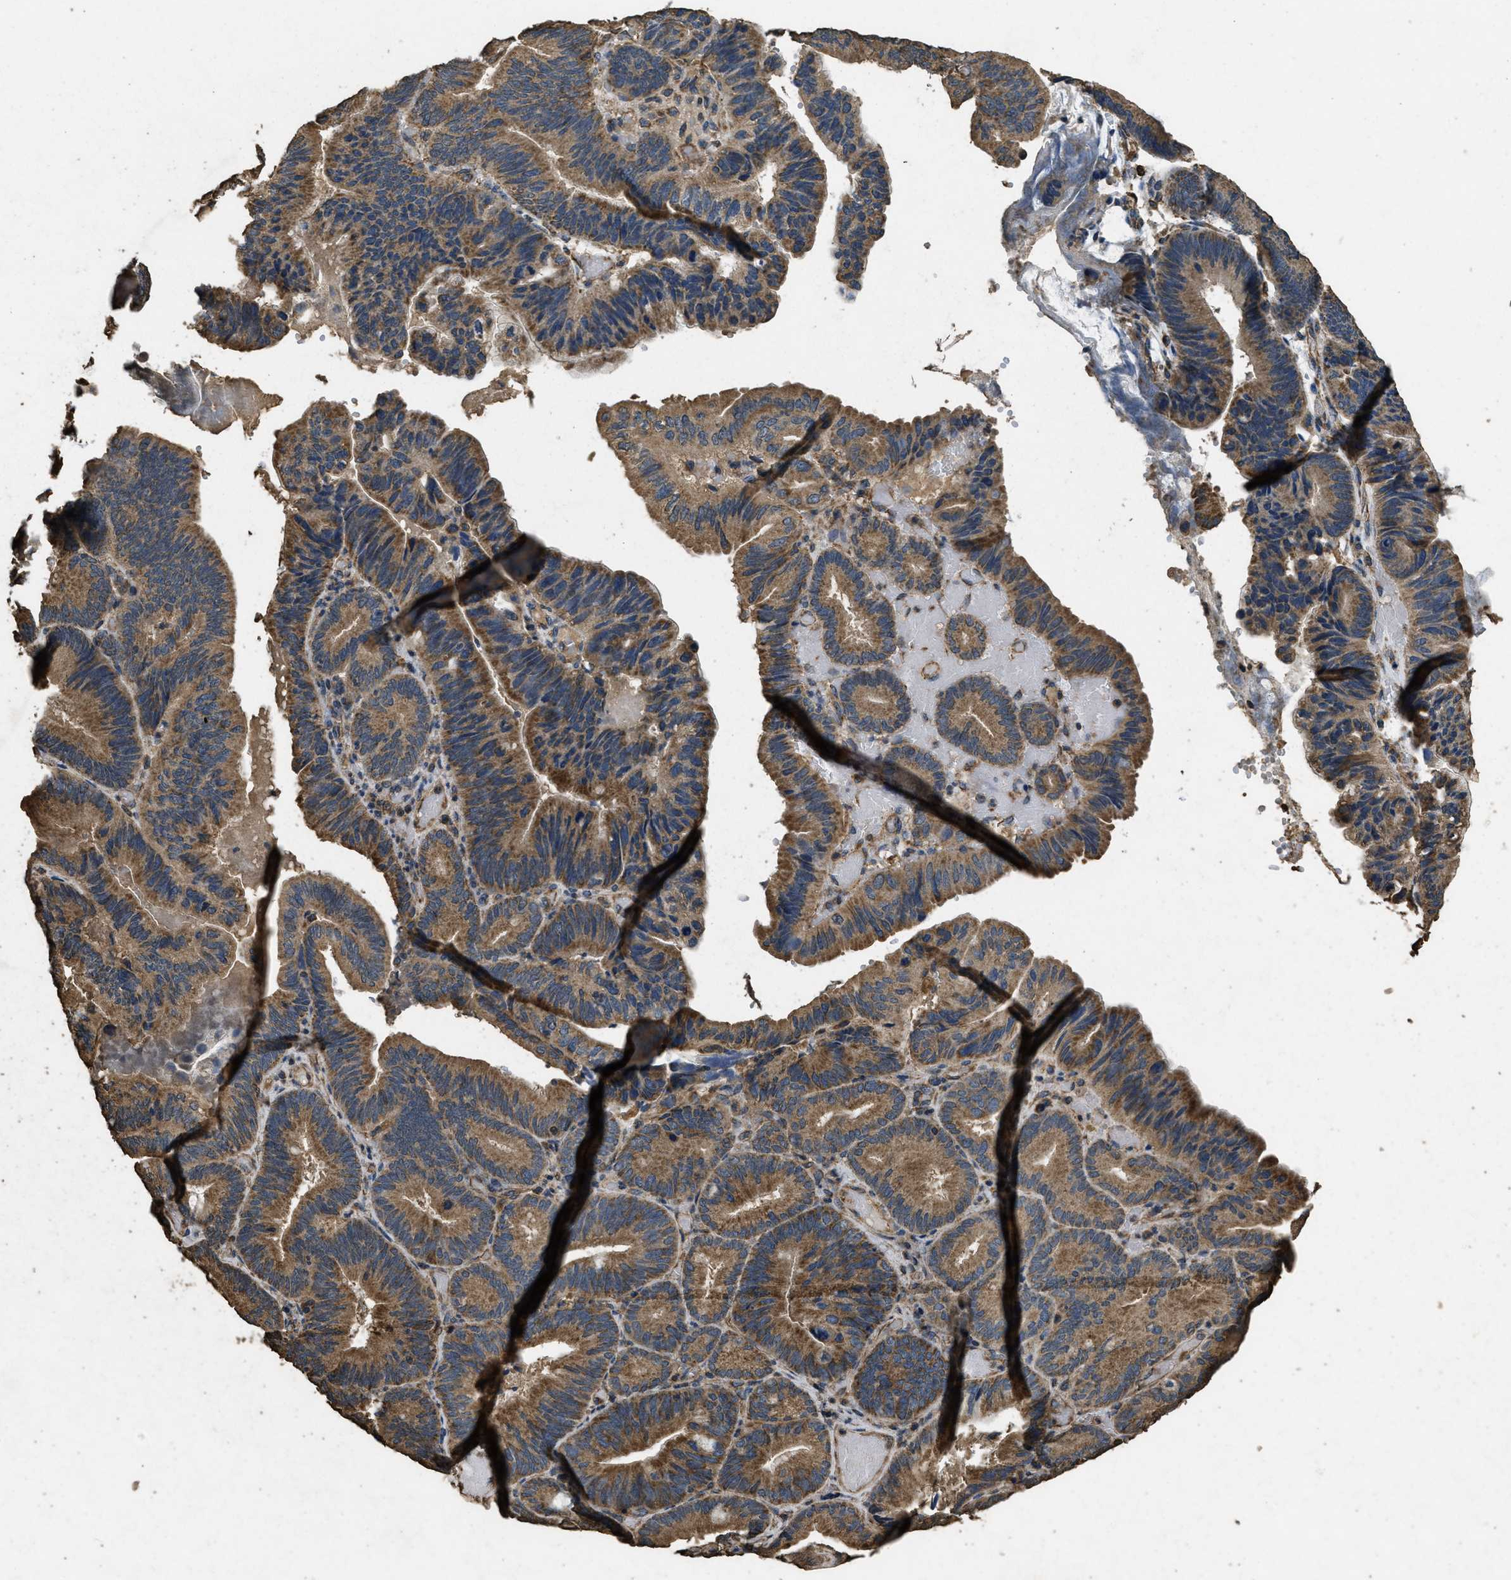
{"staining": {"intensity": "moderate", "quantity": ">75%", "location": "cytoplasmic/membranous"}, "tissue": "pancreatic cancer", "cell_type": "Tumor cells", "image_type": "cancer", "snomed": [{"axis": "morphology", "description": "Adenocarcinoma, NOS"}, {"axis": "topography", "description": "Pancreas"}], "caption": "Approximately >75% of tumor cells in human pancreatic cancer display moderate cytoplasmic/membranous protein staining as visualized by brown immunohistochemical staining.", "gene": "CYRIA", "patient": {"sex": "male", "age": 82}}